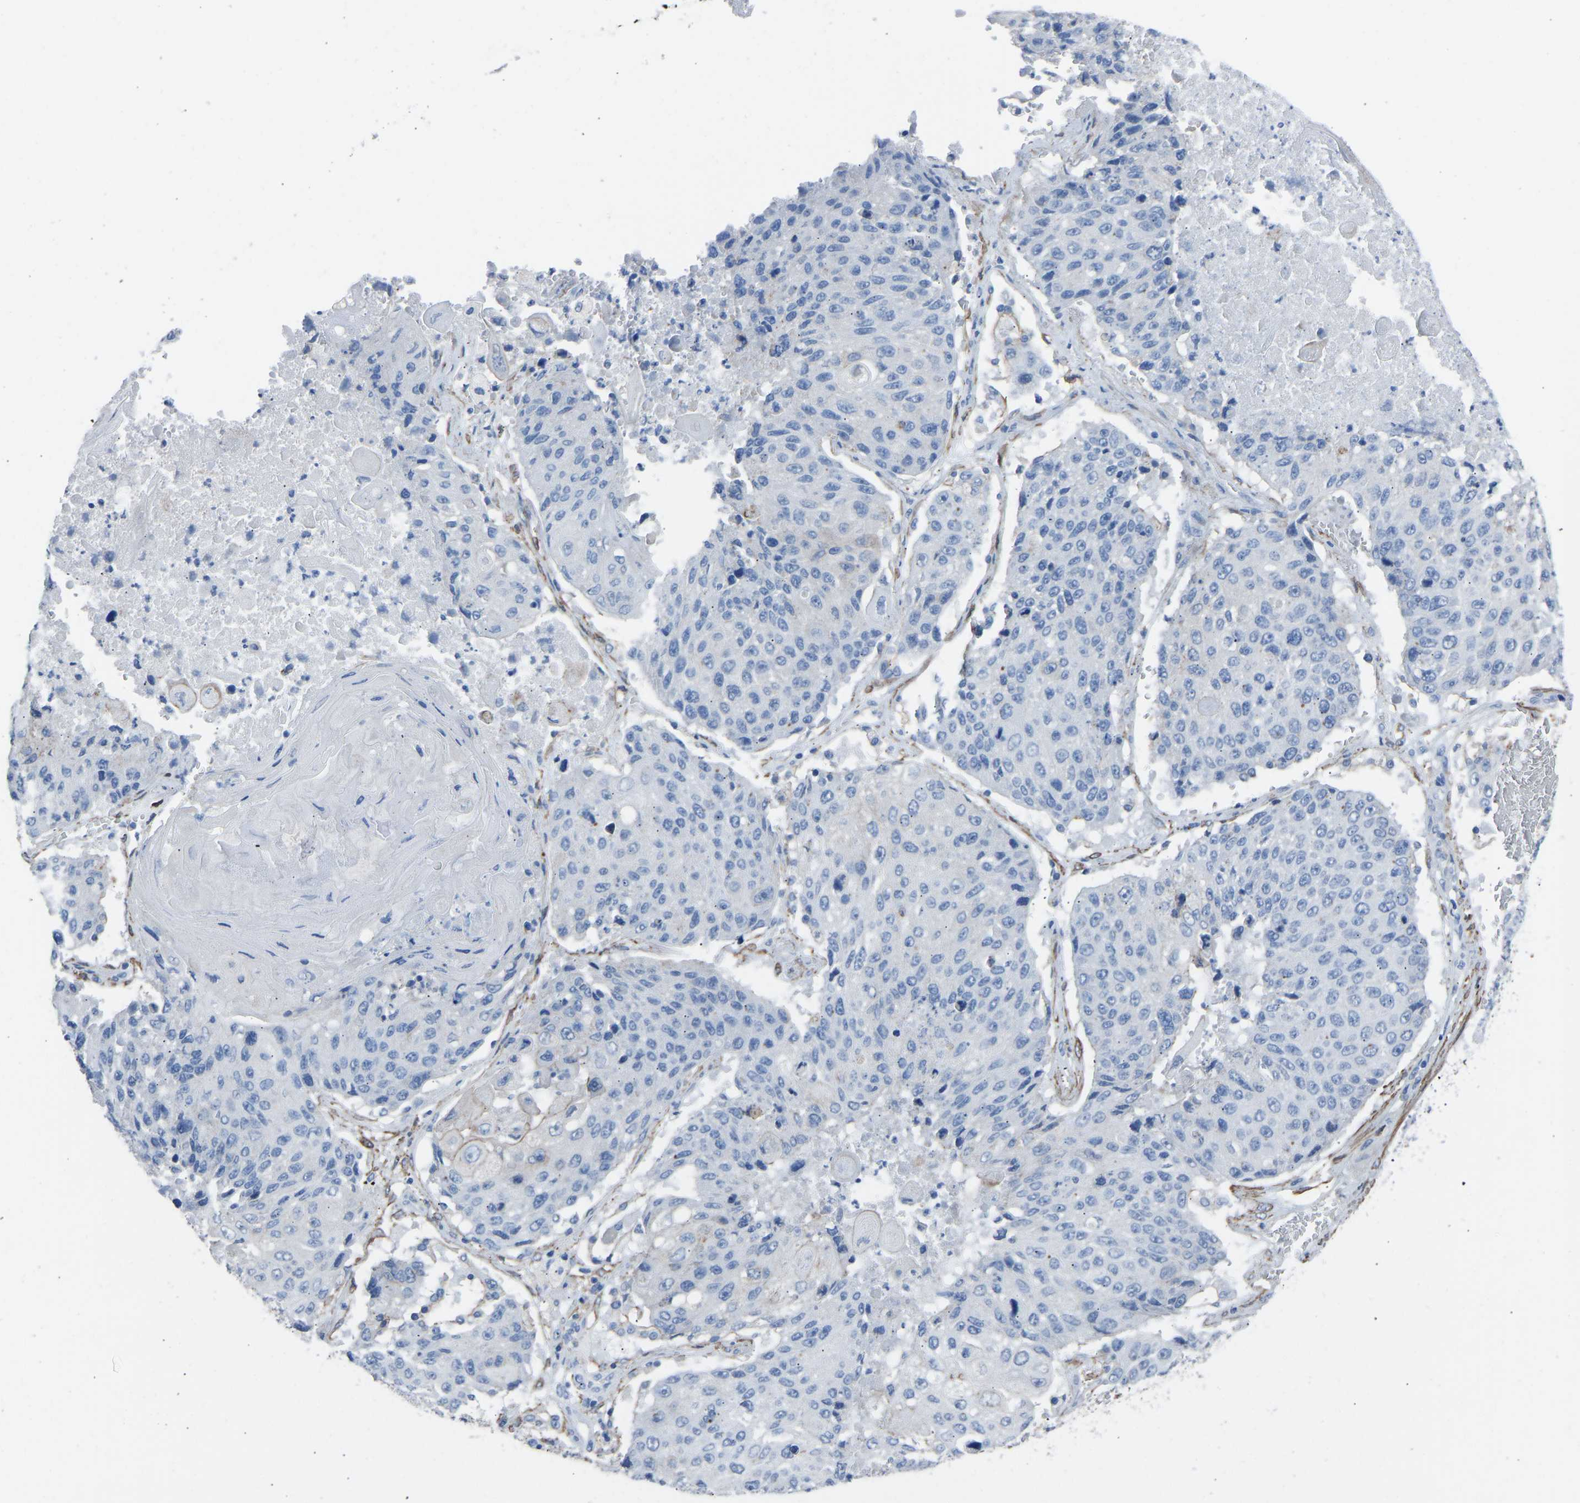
{"staining": {"intensity": "negative", "quantity": "none", "location": "none"}, "tissue": "lung cancer", "cell_type": "Tumor cells", "image_type": "cancer", "snomed": [{"axis": "morphology", "description": "Squamous cell carcinoma, NOS"}, {"axis": "topography", "description": "Lung"}], "caption": "High power microscopy image of an immunohistochemistry (IHC) image of lung squamous cell carcinoma, revealing no significant staining in tumor cells. (DAB (3,3'-diaminobenzidine) IHC with hematoxylin counter stain).", "gene": "MYH10", "patient": {"sex": "male", "age": 61}}